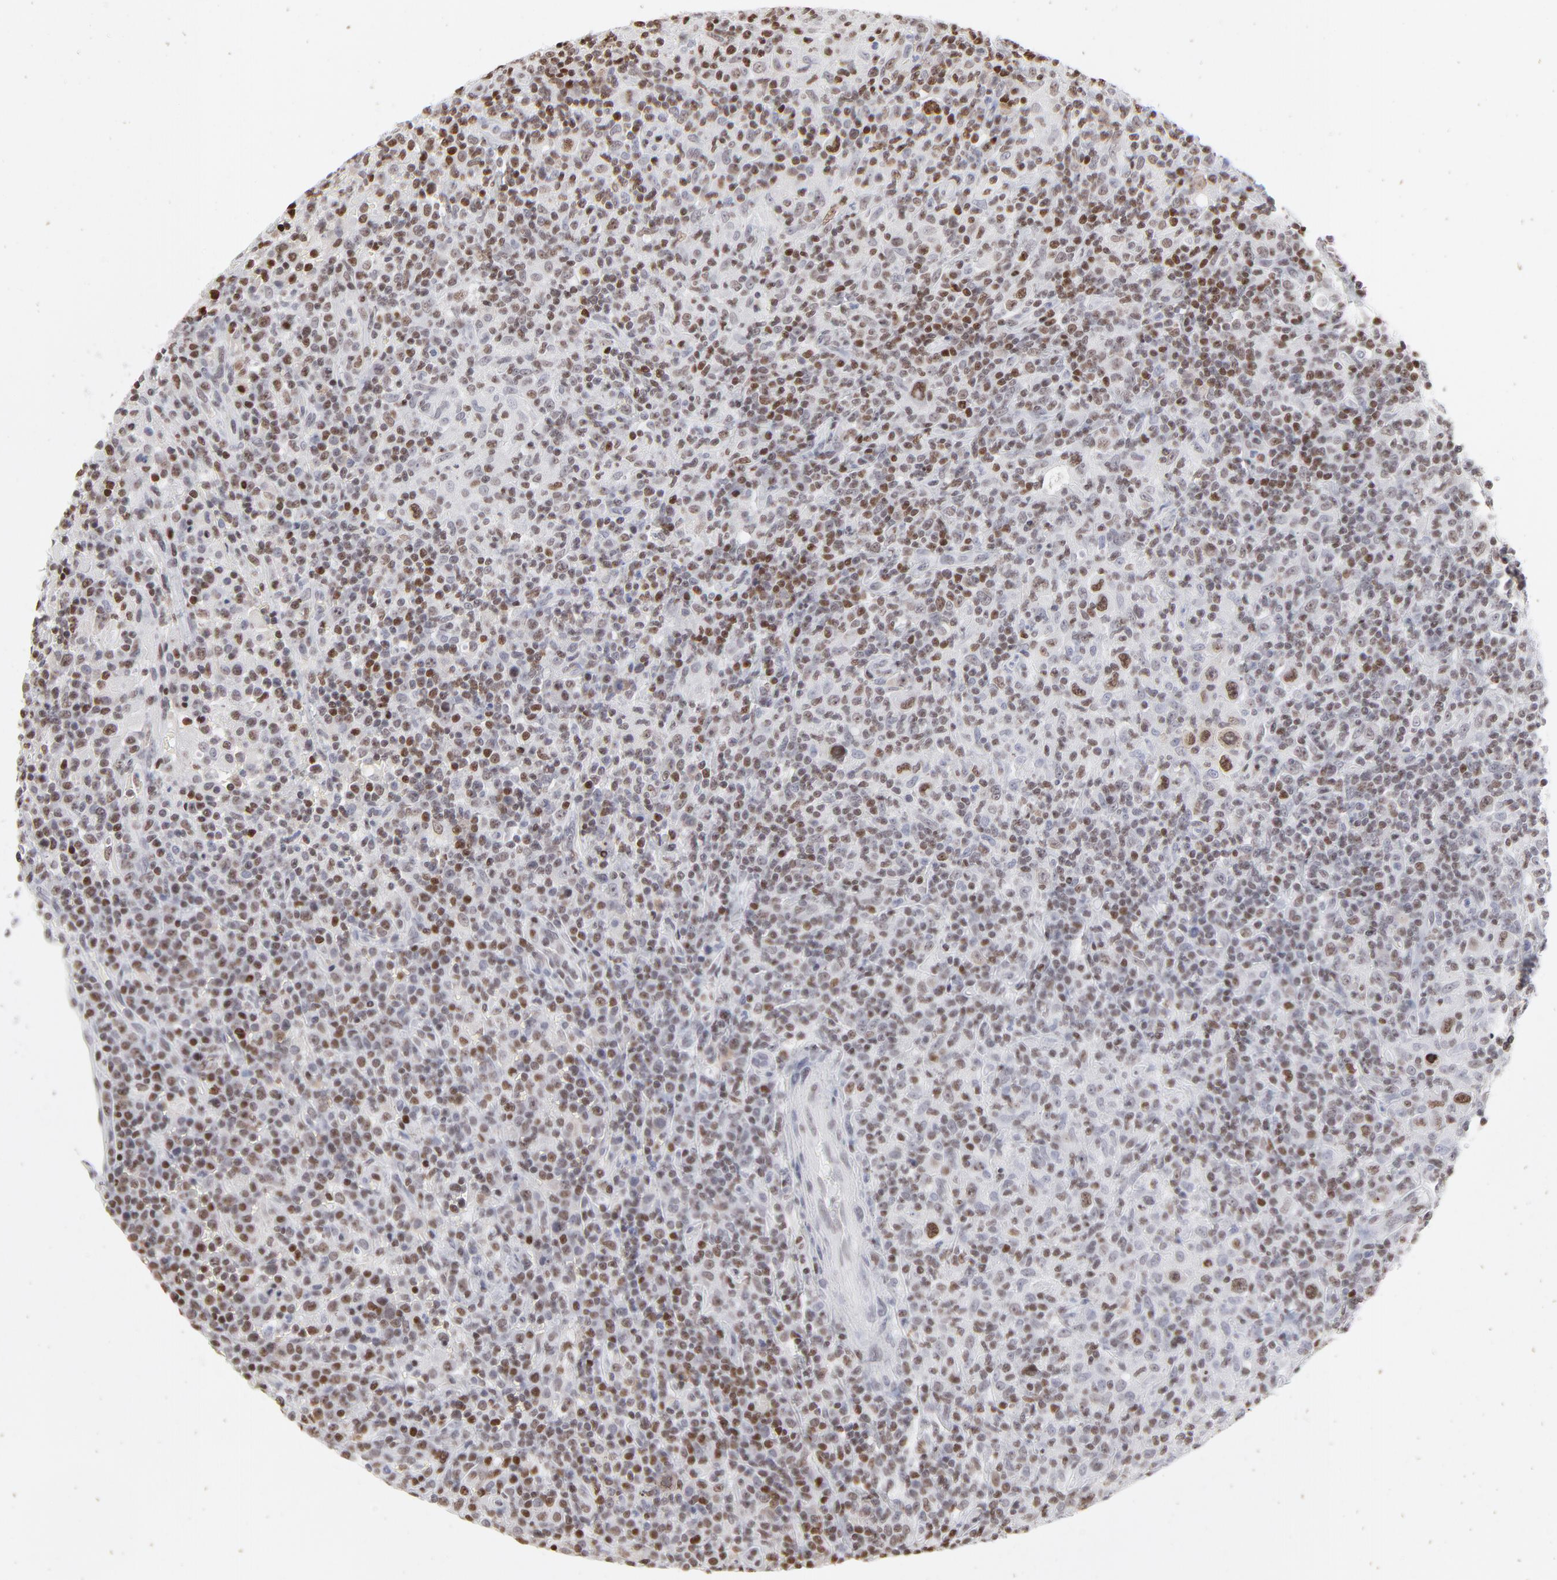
{"staining": {"intensity": "moderate", "quantity": "25%-75%", "location": "nuclear"}, "tissue": "lymphoma", "cell_type": "Tumor cells", "image_type": "cancer", "snomed": [{"axis": "morphology", "description": "Hodgkin's disease, NOS"}, {"axis": "topography", "description": "Lymph node"}], "caption": "Immunohistochemical staining of human lymphoma displays medium levels of moderate nuclear staining in approximately 25%-75% of tumor cells.", "gene": "PARP1", "patient": {"sex": "male", "age": 65}}